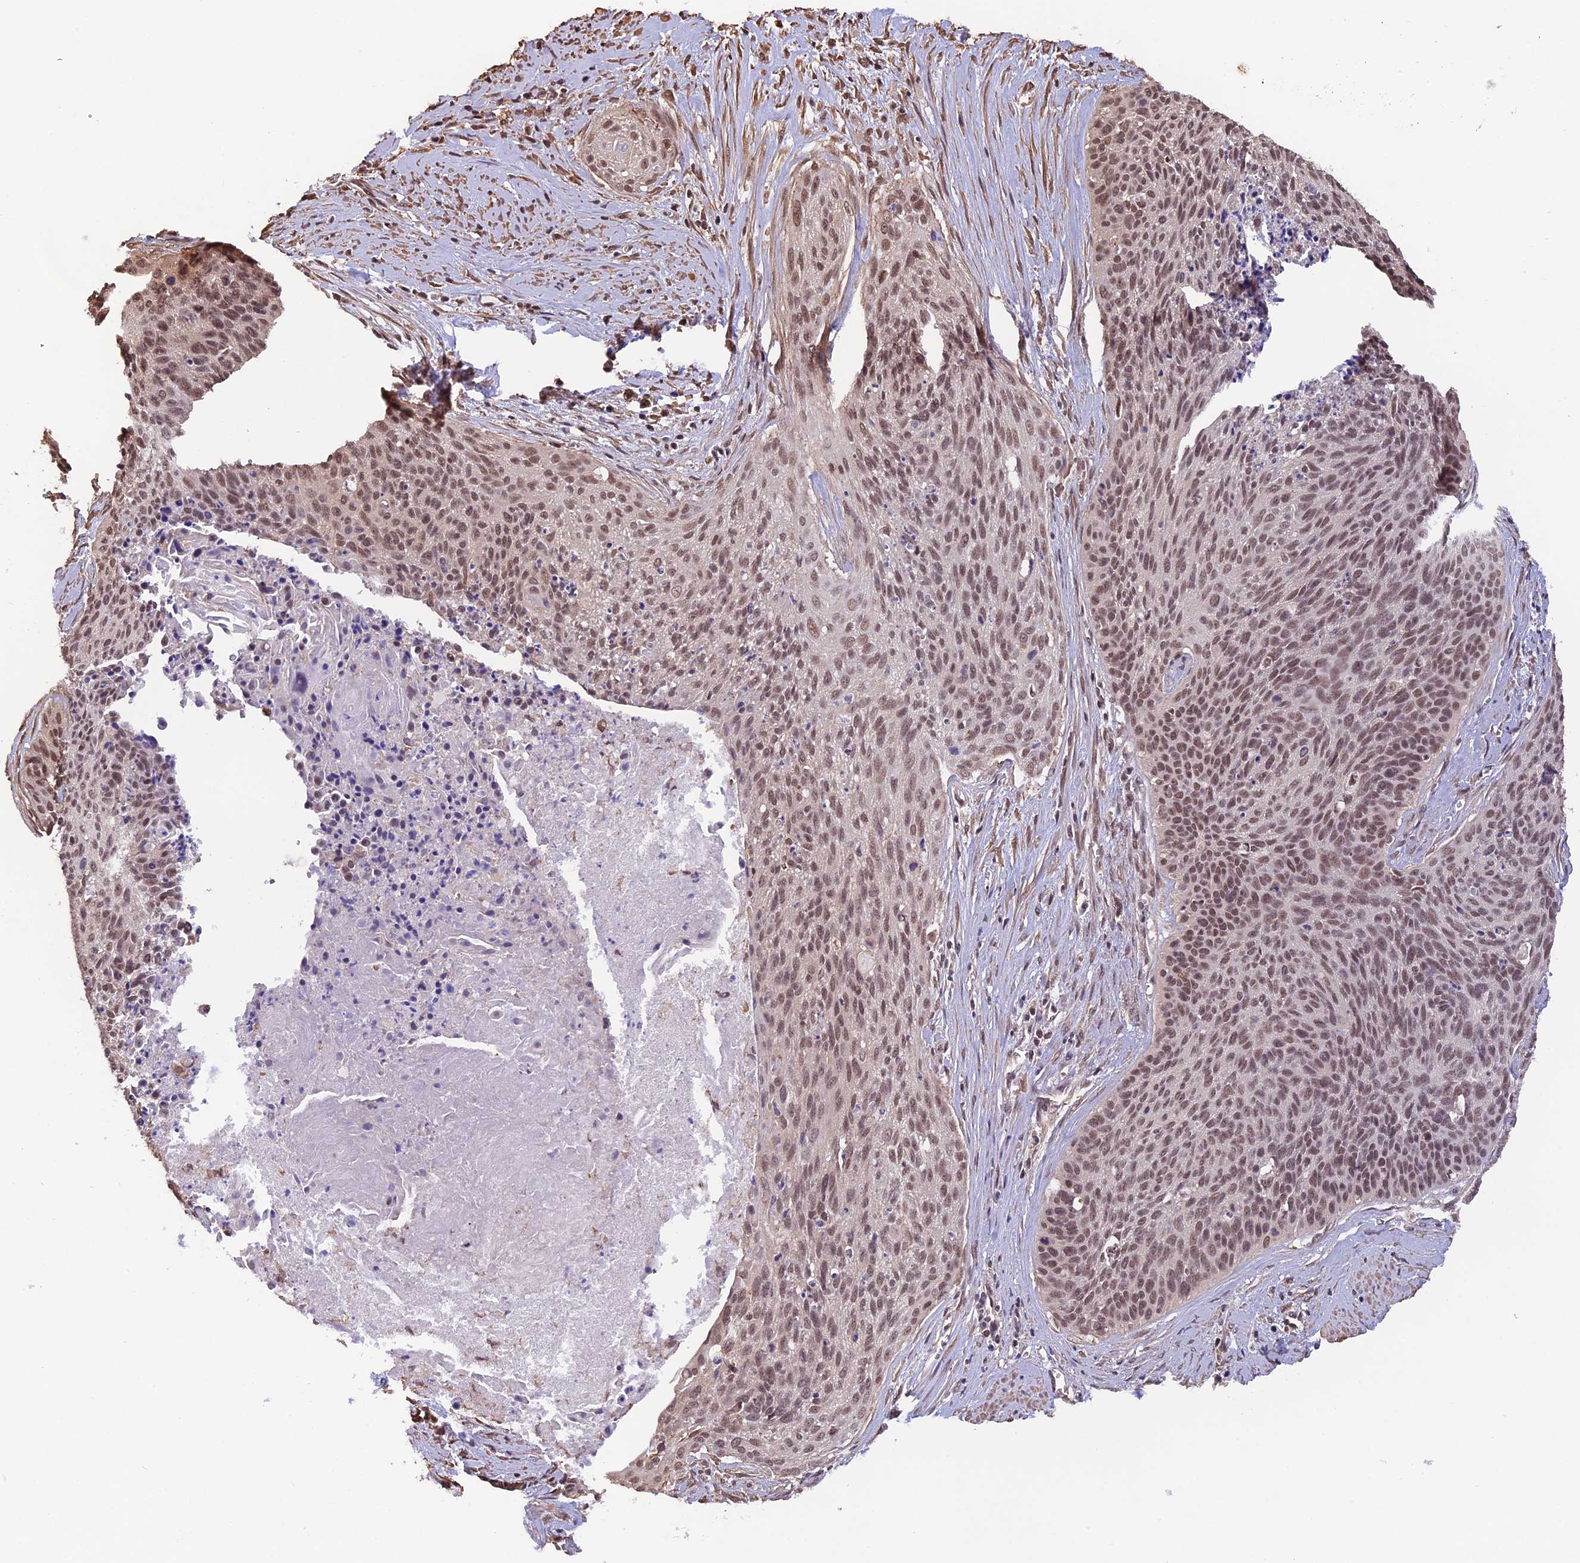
{"staining": {"intensity": "moderate", "quantity": ">75%", "location": "nuclear"}, "tissue": "cervical cancer", "cell_type": "Tumor cells", "image_type": "cancer", "snomed": [{"axis": "morphology", "description": "Squamous cell carcinoma, NOS"}, {"axis": "topography", "description": "Cervix"}], "caption": "Moderate nuclear expression is identified in about >75% of tumor cells in cervical cancer (squamous cell carcinoma).", "gene": "ZC3H4", "patient": {"sex": "female", "age": 55}}